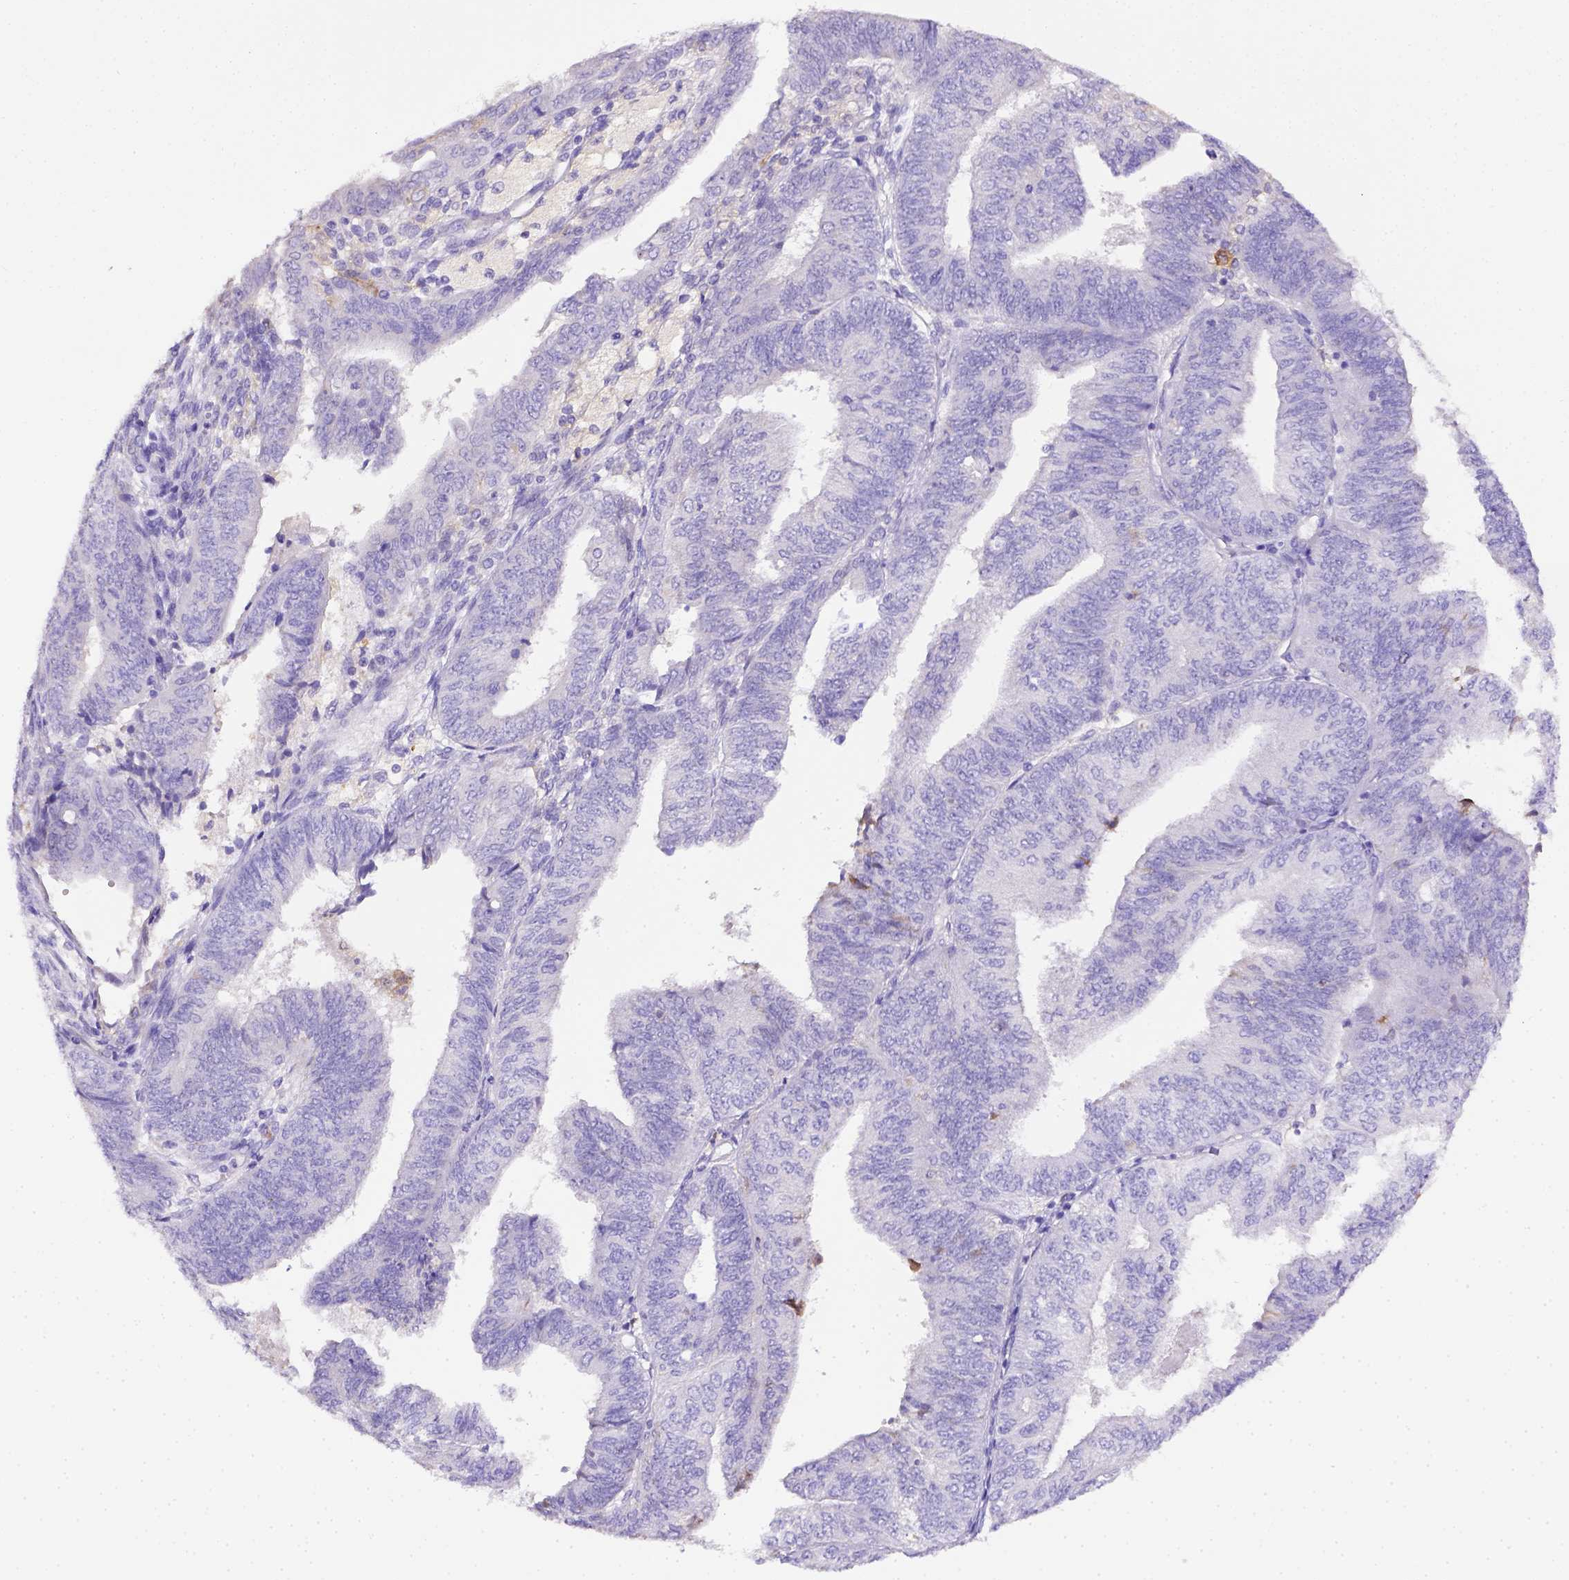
{"staining": {"intensity": "negative", "quantity": "none", "location": "none"}, "tissue": "endometrial cancer", "cell_type": "Tumor cells", "image_type": "cancer", "snomed": [{"axis": "morphology", "description": "Adenocarcinoma, NOS"}, {"axis": "topography", "description": "Endometrium"}], "caption": "Adenocarcinoma (endometrial) was stained to show a protein in brown. There is no significant expression in tumor cells.", "gene": "CD40", "patient": {"sex": "female", "age": 58}}